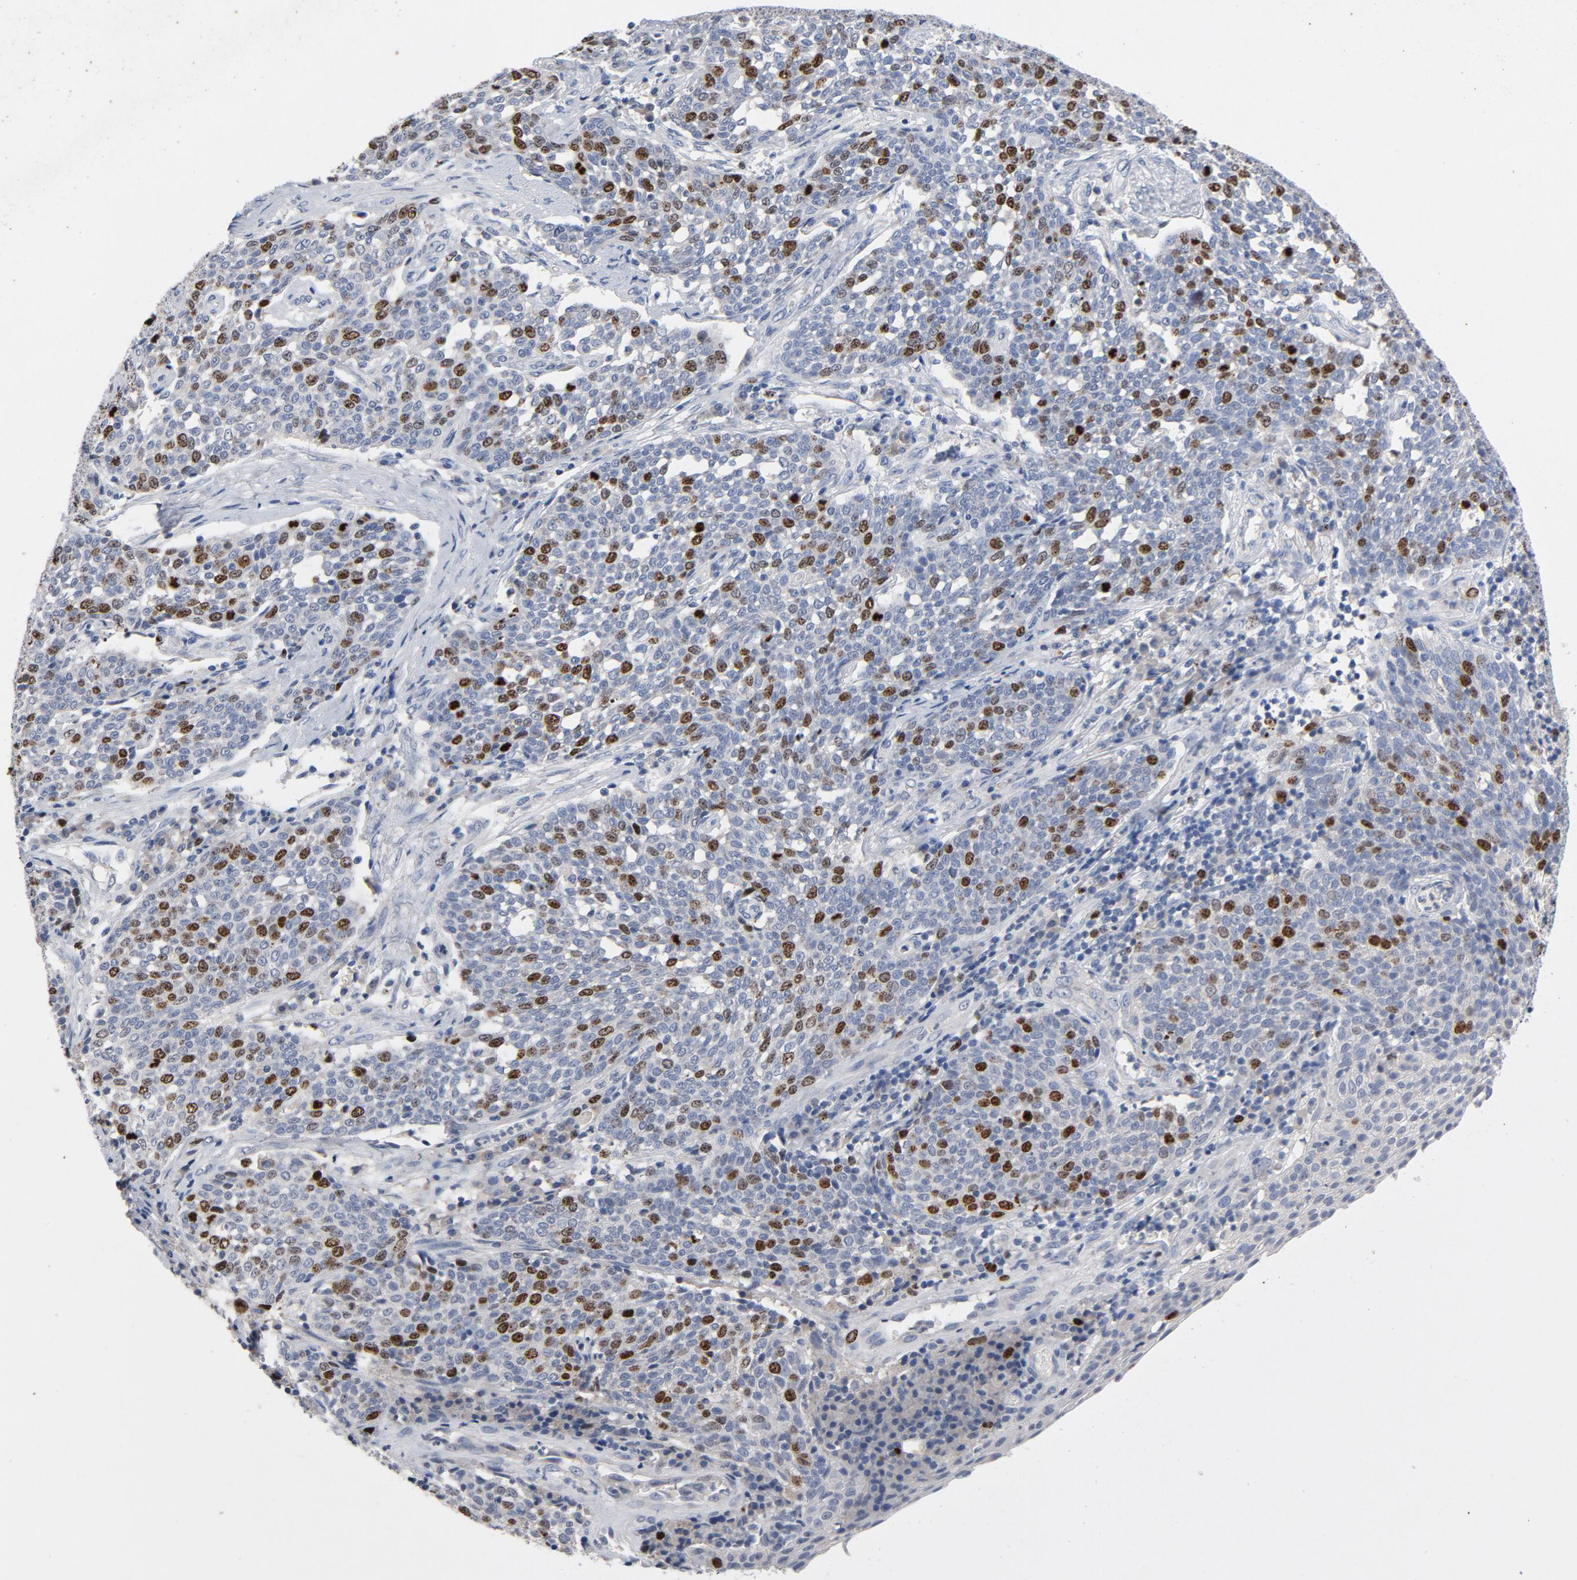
{"staining": {"intensity": "moderate", "quantity": "<25%", "location": "nuclear"}, "tissue": "cervical cancer", "cell_type": "Tumor cells", "image_type": "cancer", "snomed": [{"axis": "morphology", "description": "Squamous cell carcinoma, NOS"}, {"axis": "topography", "description": "Cervix"}], "caption": "Immunohistochemistry (IHC) (DAB (3,3'-diaminobenzidine)) staining of cervical cancer (squamous cell carcinoma) exhibits moderate nuclear protein expression in approximately <25% of tumor cells.", "gene": "BIRC5", "patient": {"sex": "female", "age": 34}}